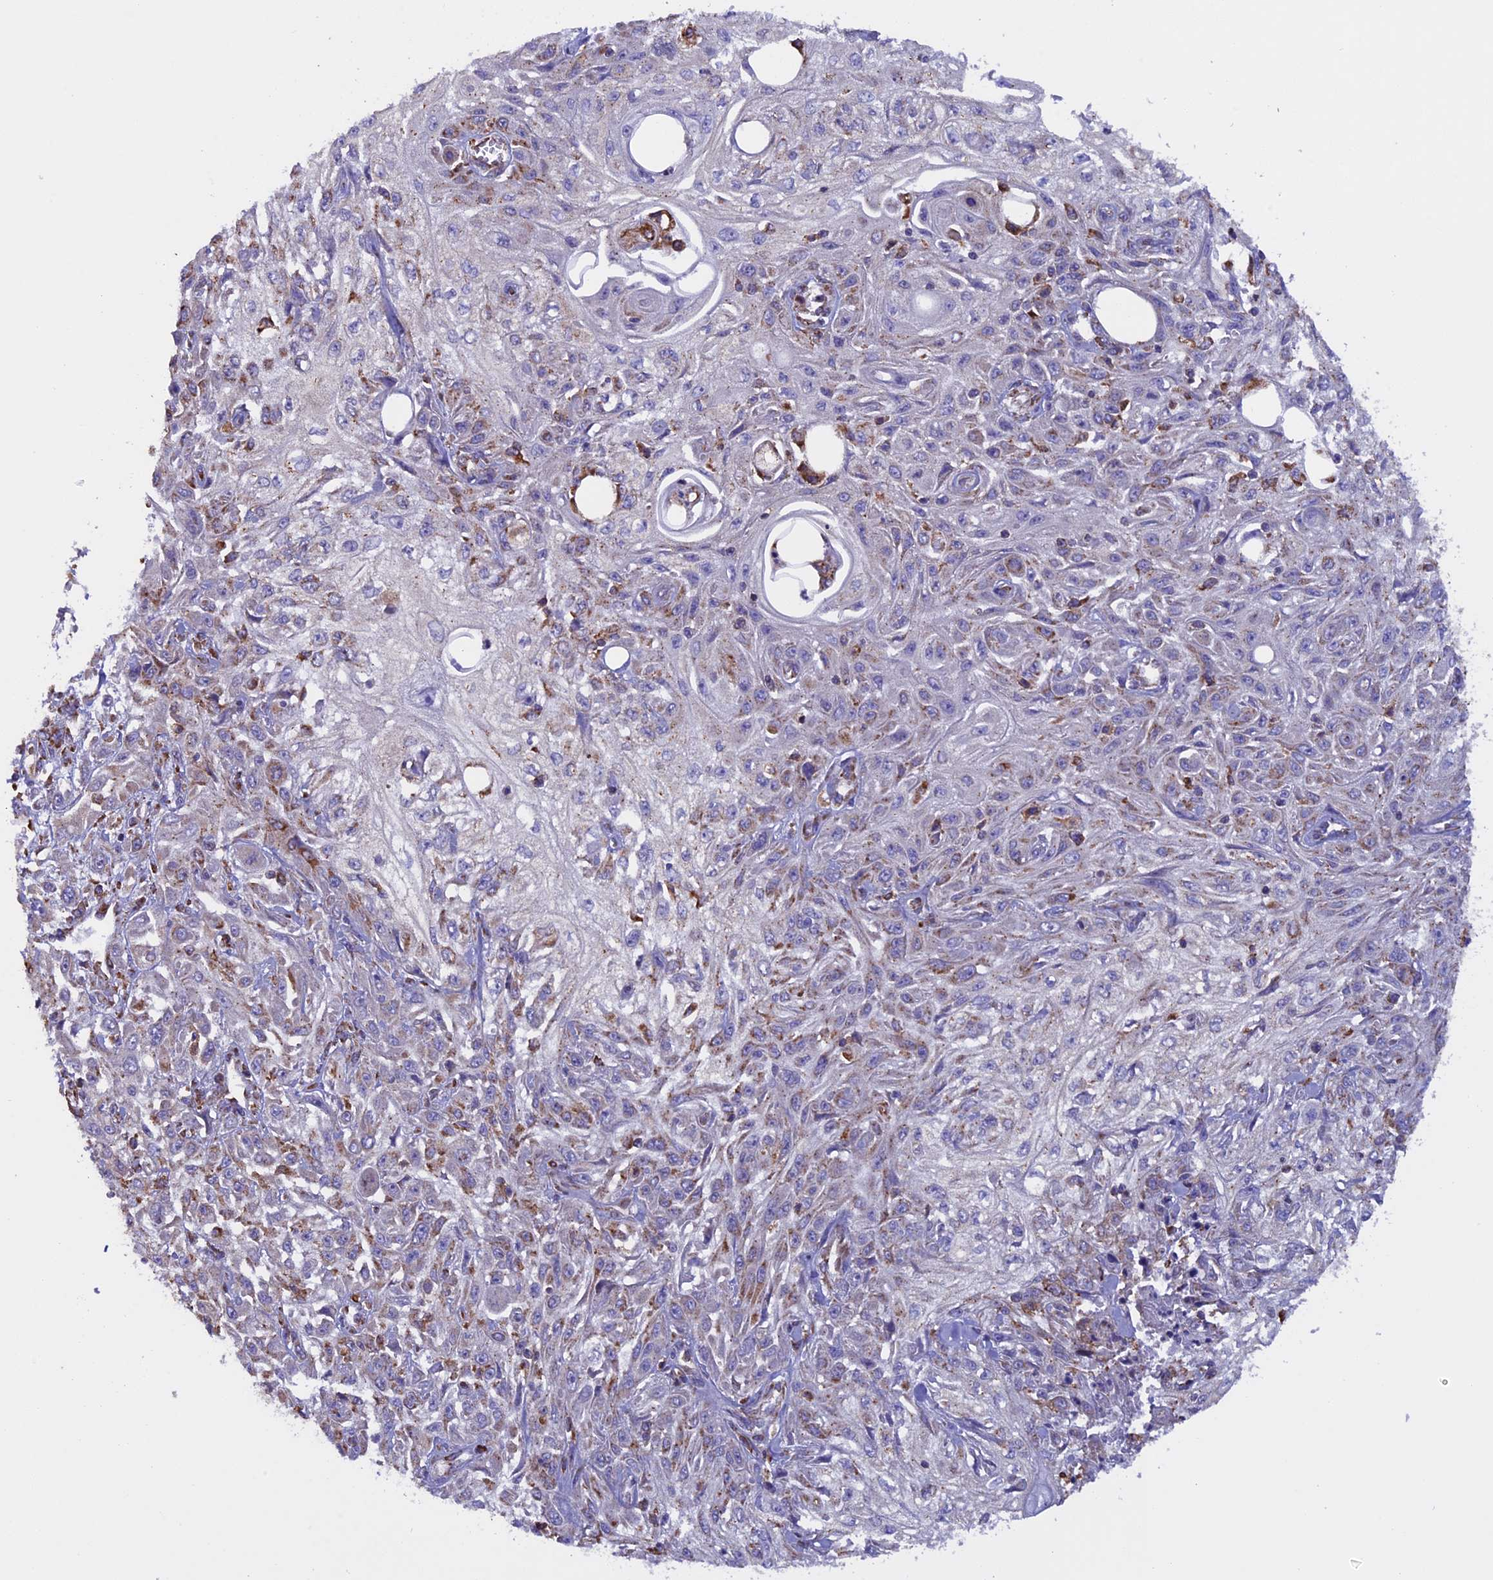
{"staining": {"intensity": "moderate", "quantity": "25%-75%", "location": "cytoplasmic/membranous"}, "tissue": "skin cancer", "cell_type": "Tumor cells", "image_type": "cancer", "snomed": [{"axis": "morphology", "description": "Squamous cell carcinoma, NOS"}, {"axis": "morphology", "description": "Squamous cell carcinoma, metastatic, NOS"}, {"axis": "topography", "description": "Skin"}, {"axis": "topography", "description": "Lymph node"}], "caption": "Immunohistochemistry (IHC) of human skin squamous cell carcinoma reveals medium levels of moderate cytoplasmic/membranous positivity in approximately 25%-75% of tumor cells.", "gene": "BTBD3", "patient": {"sex": "male", "age": 75}}